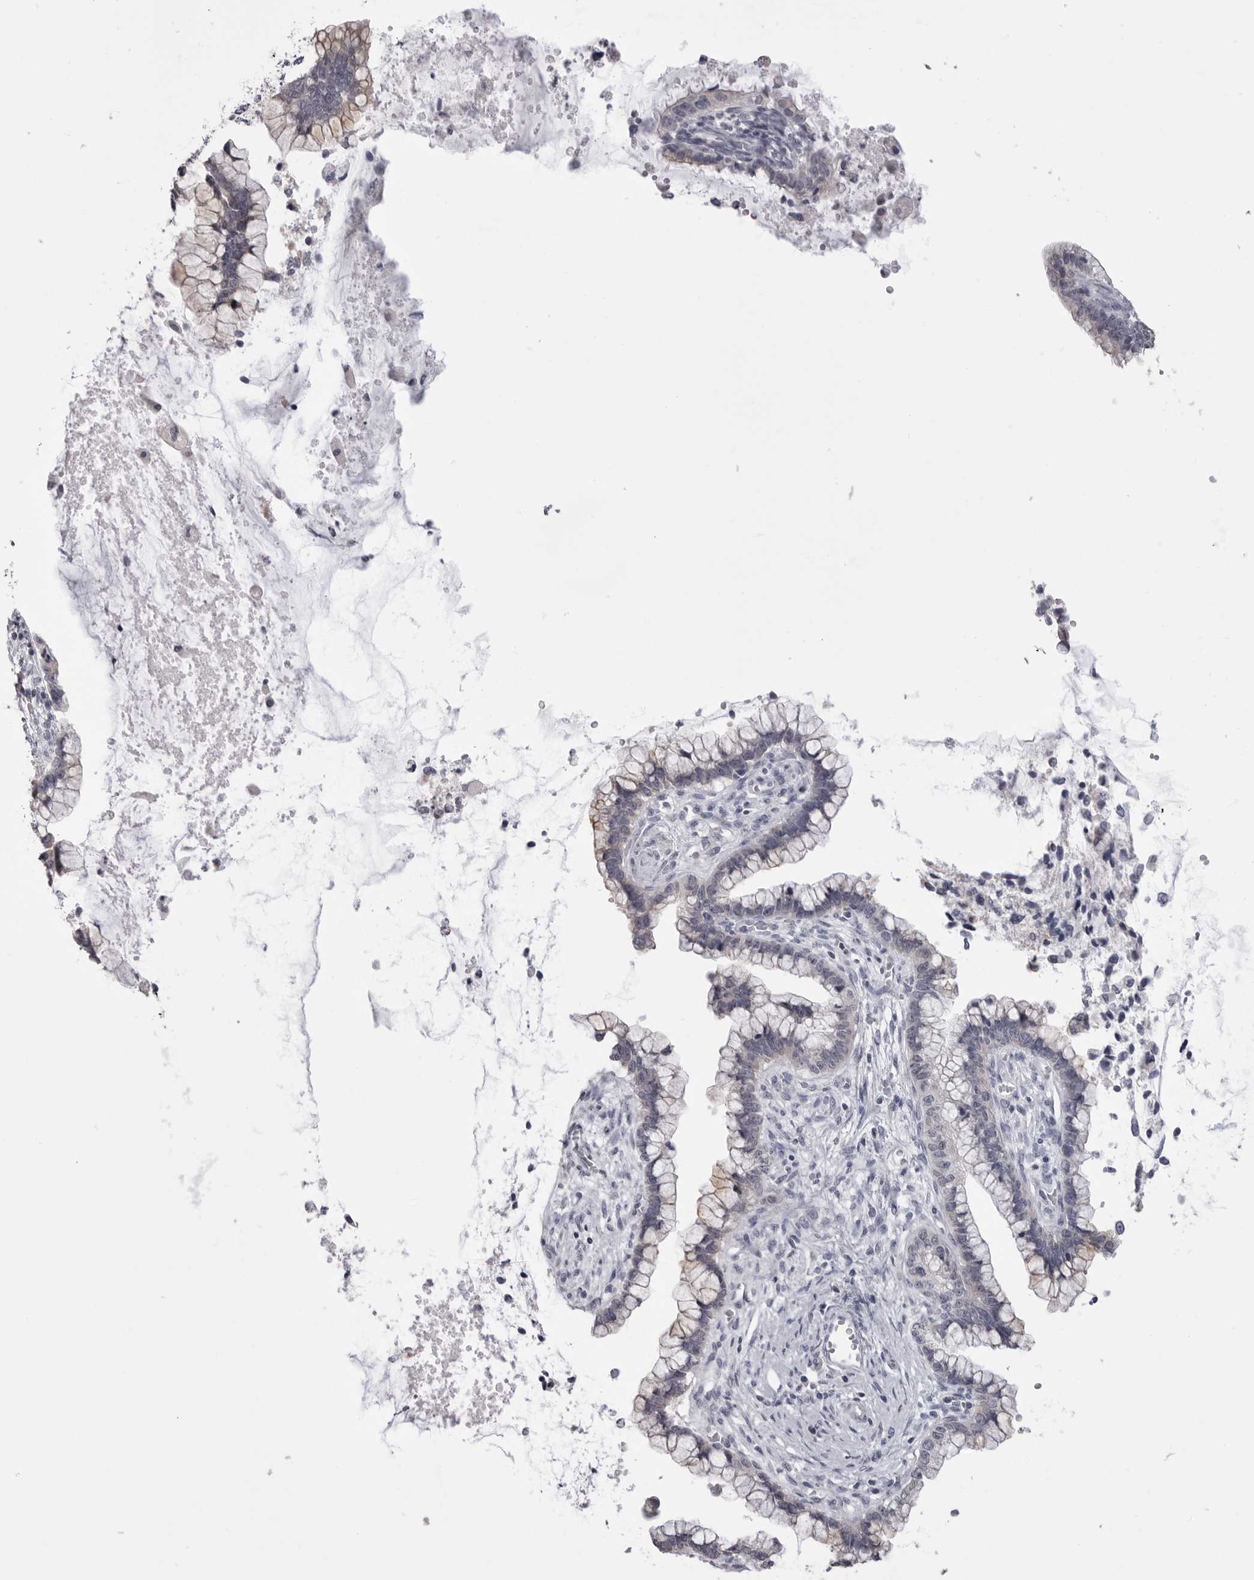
{"staining": {"intensity": "weak", "quantity": "25%-75%", "location": "cytoplasmic/membranous"}, "tissue": "cervical cancer", "cell_type": "Tumor cells", "image_type": "cancer", "snomed": [{"axis": "morphology", "description": "Adenocarcinoma, NOS"}, {"axis": "topography", "description": "Cervix"}], "caption": "Immunohistochemistry histopathology image of human cervical adenocarcinoma stained for a protein (brown), which displays low levels of weak cytoplasmic/membranous expression in approximately 25%-75% of tumor cells.", "gene": "GPN2", "patient": {"sex": "female", "age": 44}}